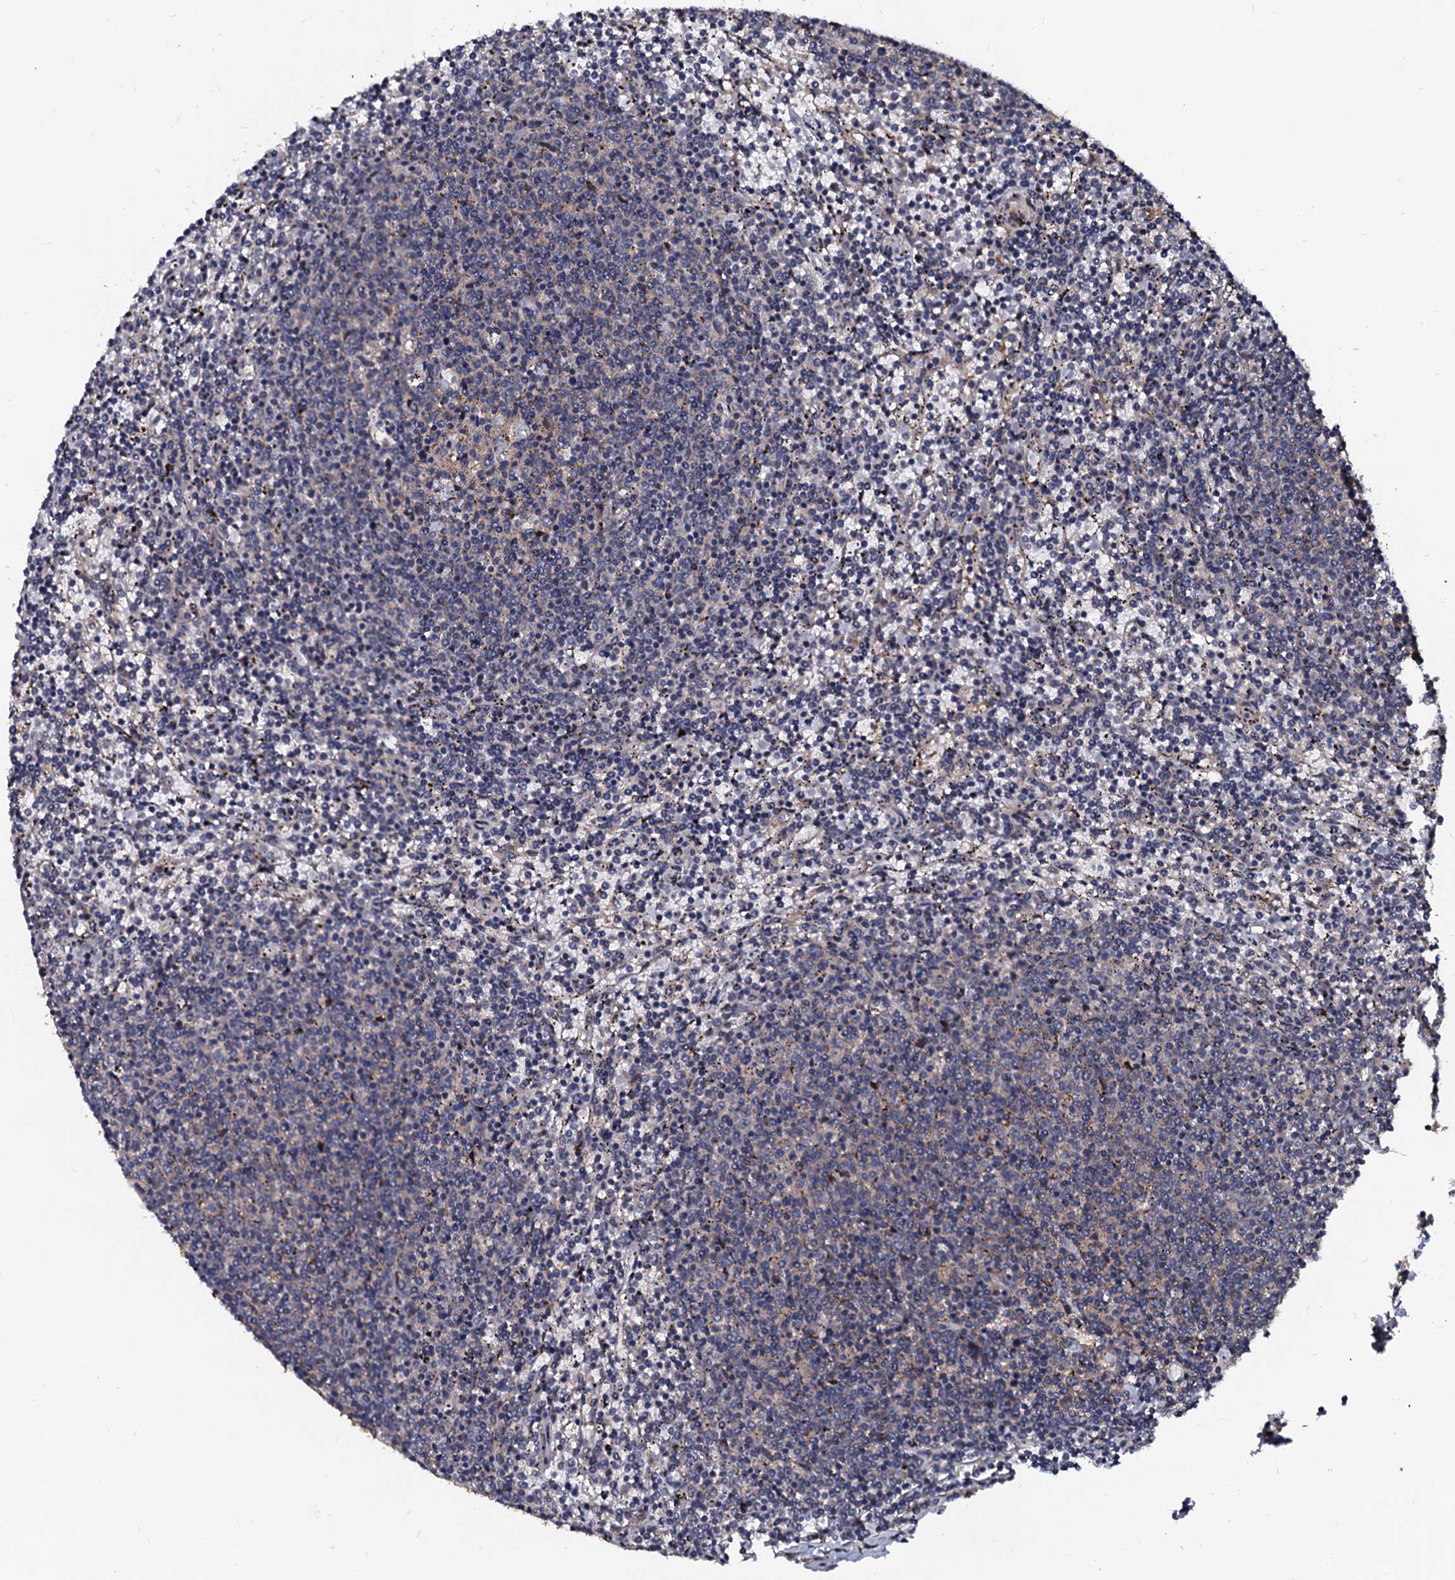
{"staining": {"intensity": "negative", "quantity": "none", "location": "none"}, "tissue": "lymphoma", "cell_type": "Tumor cells", "image_type": "cancer", "snomed": [{"axis": "morphology", "description": "Malignant lymphoma, non-Hodgkin's type, Low grade"}, {"axis": "topography", "description": "Spleen"}], "caption": "High magnification brightfield microscopy of lymphoma stained with DAB (brown) and counterstained with hematoxylin (blue): tumor cells show no significant expression.", "gene": "N4BP1", "patient": {"sex": "female", "age": 50}}